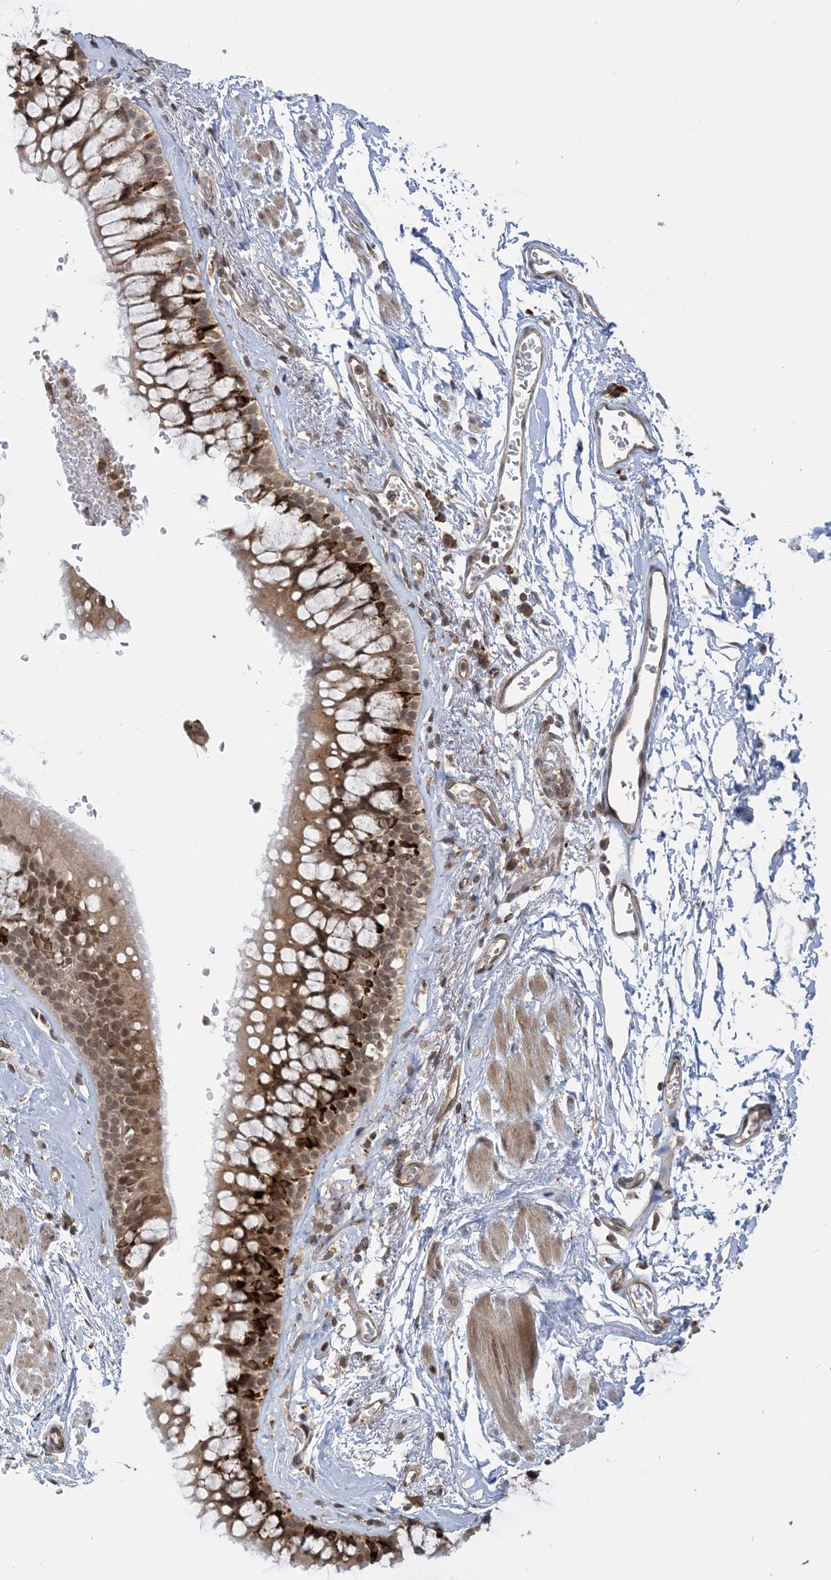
{"staining": {"intensity": "moderate", "quantity": ">75%", "location": "cytoplasmic/membranous,nuclear"}, "tissue": "bronchus", "cell_type": "Respiratory epithelial cells", "image_type": "normal", "snomed": [{"axis": "morphology", "description": "Normal tissue, NOS"}, {"axis": "morphology", "description": "Inflammation, NOS"}, {"axis": "topography", "description": "Cartilage tissue"}, {"axis": "topography", "description": "Bronchus"}, {"axis": "topography", "description": "Lung"}], "caption": "Immunohistochemical staining of normal bronchus exhibits >75% levels of moderate cytoplasmic/membranous,nuclear protein positivity in approximately >75% of respiratory epithelial cells.", "gene": "METTL21A", "patient": {"sex": "female", "age": 64}}